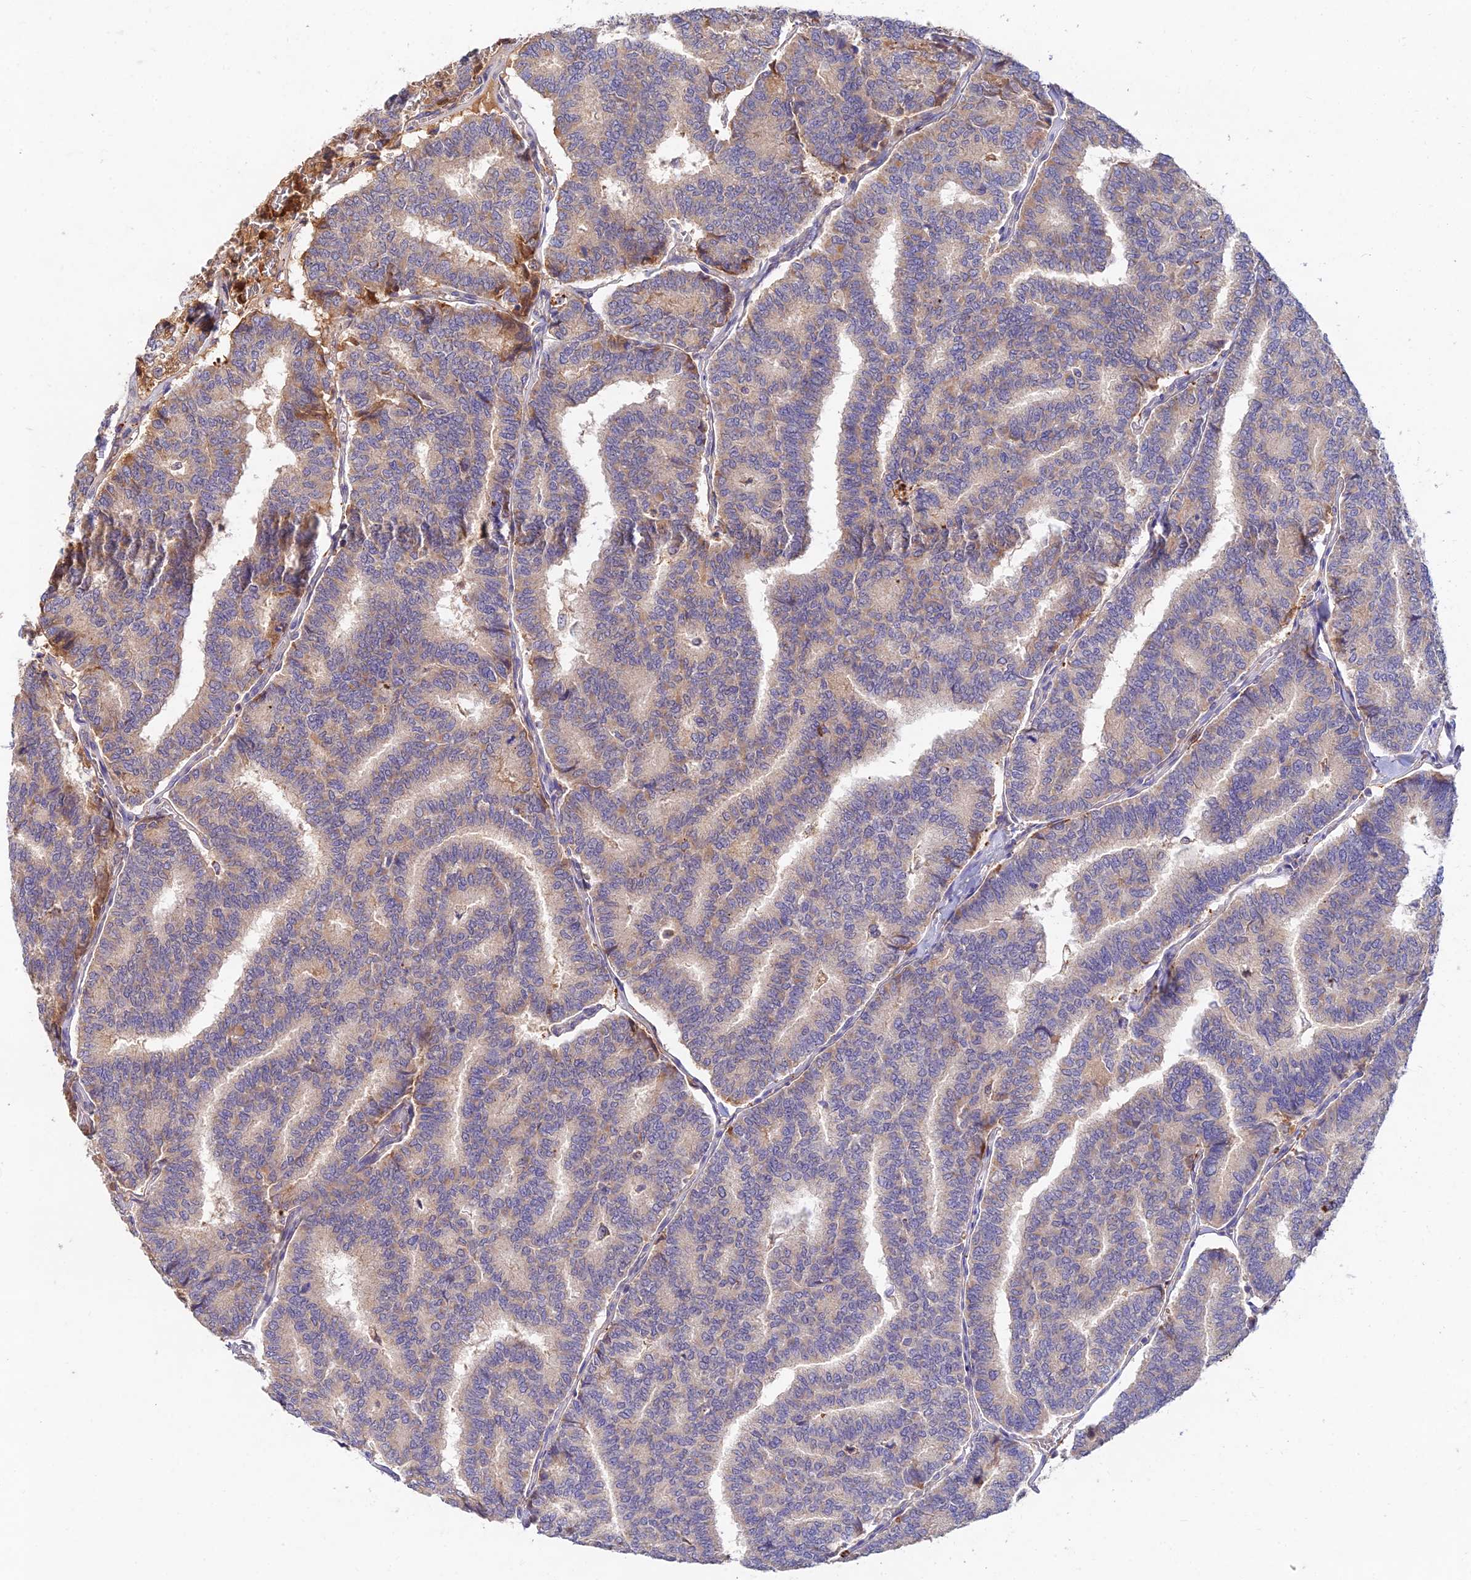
{"staining": {"intensity": "weak", "quantity": "25%-75%", "location": "cytoplasmic/membranous"}, "tissue": "thyroid cancer", "cell_type": "Tumor cells", "image_type": "cancer", "snomed": [{"axis": "morphology", "description": "Papillary adenocarcinoma, NOS"}, {"axis": "topography", "description": "Thyroid gland"}], "caption": "This histopathology image exhibits immunohistochemistry staining of thyroid cancer, with low weak cytoplasmic/membranous expression in approximately 25%-75% of tumor cells.", "gene": "ACSM5", "patient": {"sex": "female", "age": 35}}